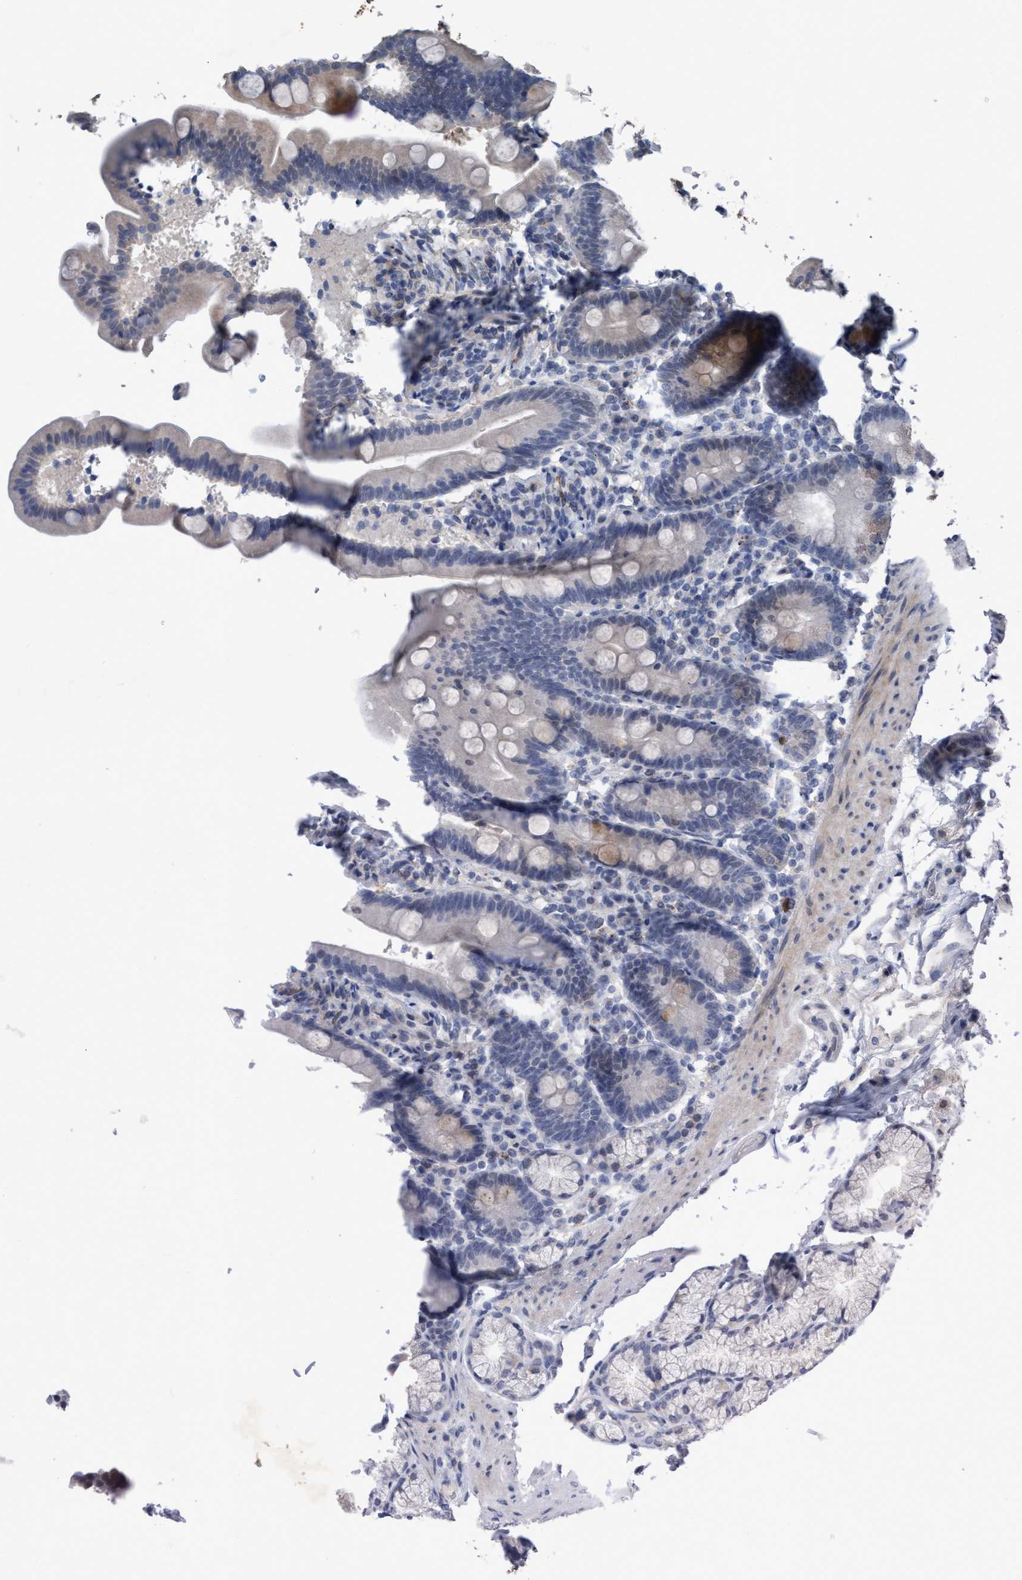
{"staining": {"intensity": "negative", "quantity": "none", "location": "none"}, "tissue": "duodenum", "cell_type": "Glandular cells", "image_type": "normal", "snomed": [{"axis": "morphology", "description": "Normal tissue, NOS"}, {"axis": "topography", "description": "Duodenum"}], "caption": "Glandular cells show no significant expression in normal duodenum. (Brightfield microscopy of DAB (3,3'-diaminobenzidine) IHC at high magnification).", "gene": "RNF208", "patient": {"sex": "male", "age": 54}}